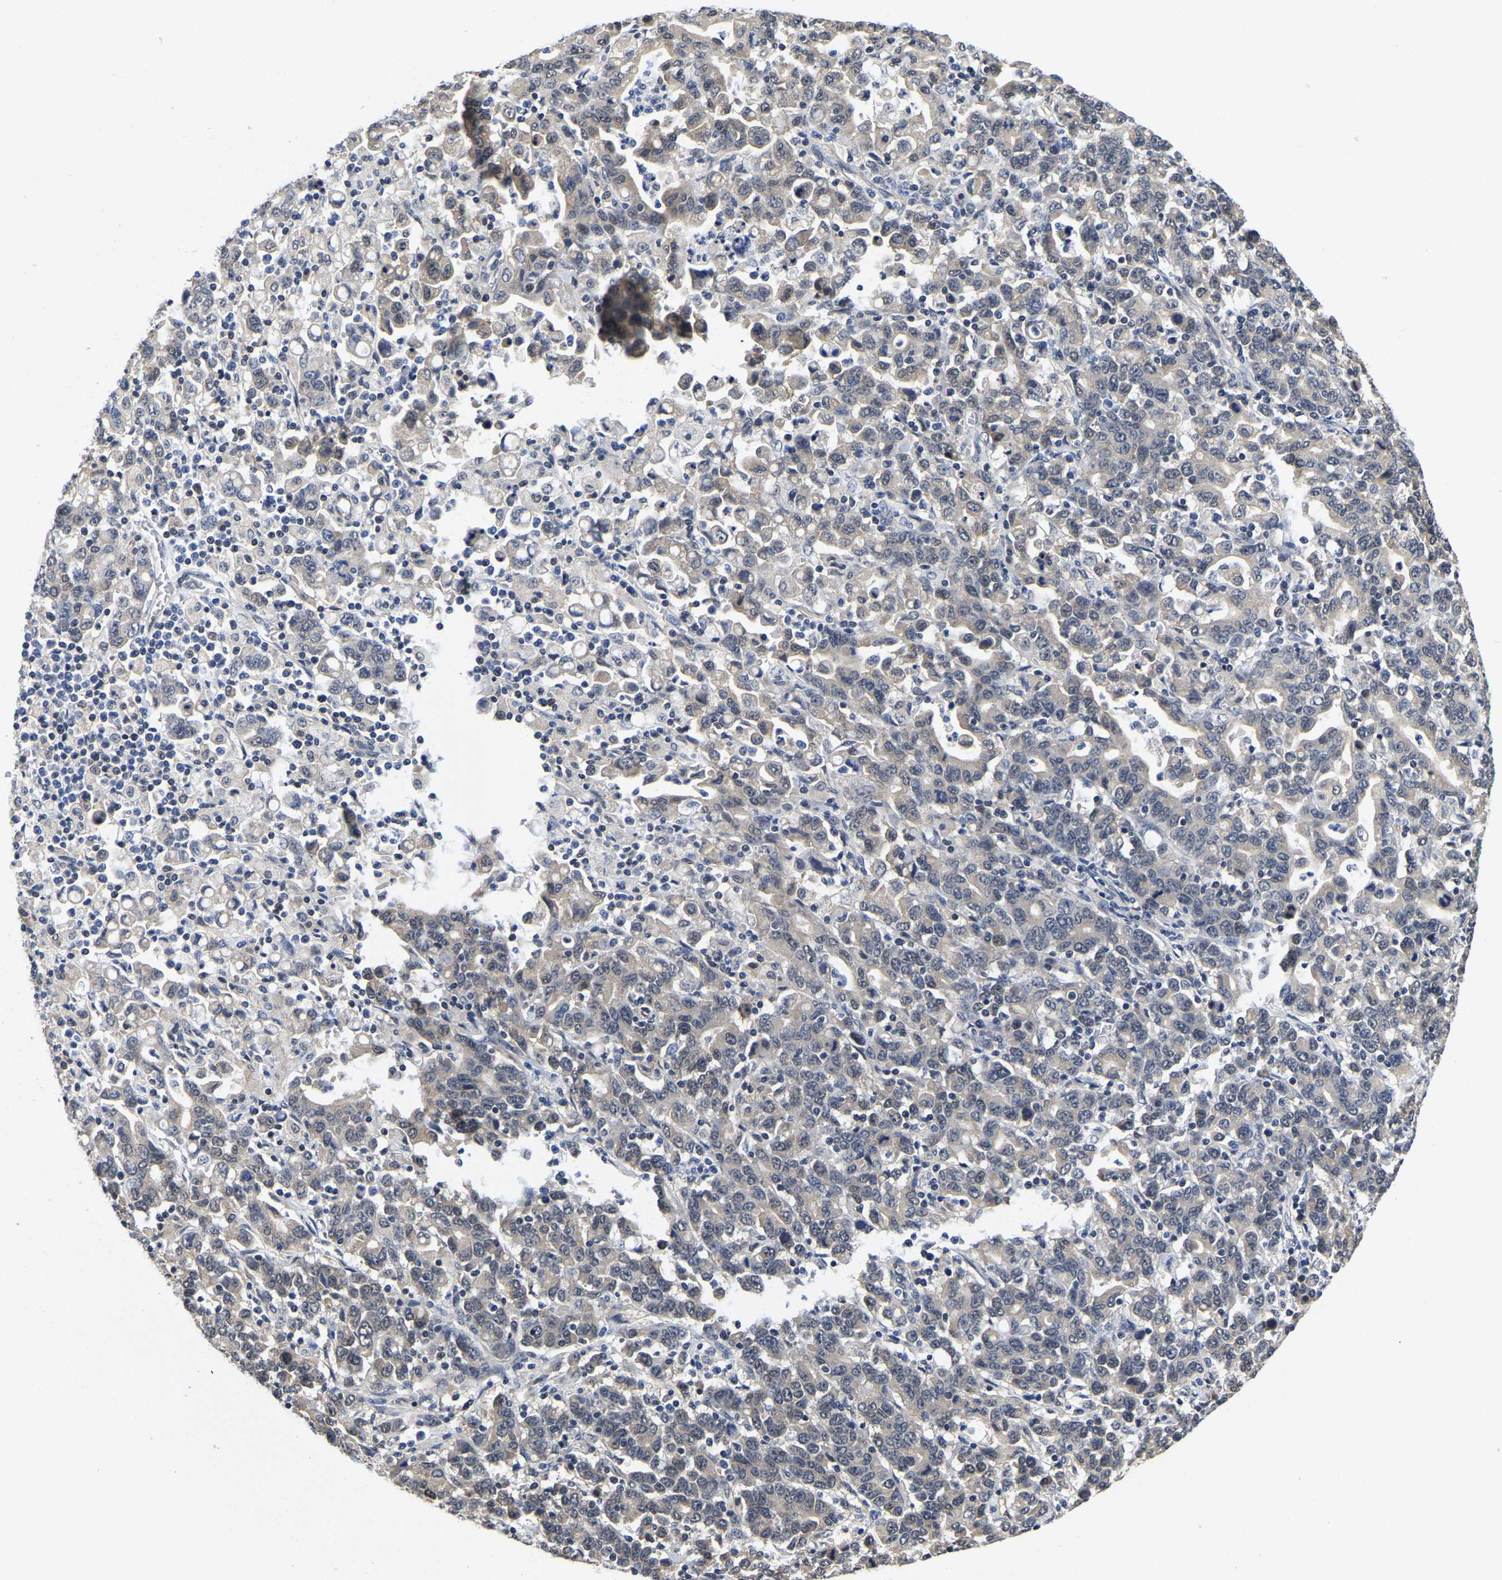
{"staining": {"intensity": "weak", "quantity": "<25%", "location": "cytoplasmic/membranous,nuclear"}, "tissue": "stomach cancer", "cell_type": "Tumor cells", "image_type": "cancer", "snomed": [{"axis": "morphology", "description": "Adenocarcinoma, NOS"}, {"axis": "topography", "description": "Stomach, upper"}], "caption": "A micrograph of stomach adenocarcinoma stained for a protein demonstrates no brown staining in tumor cells.", "gene": "MCOLN2", "patient": {"sex": "male", "age": 69}}